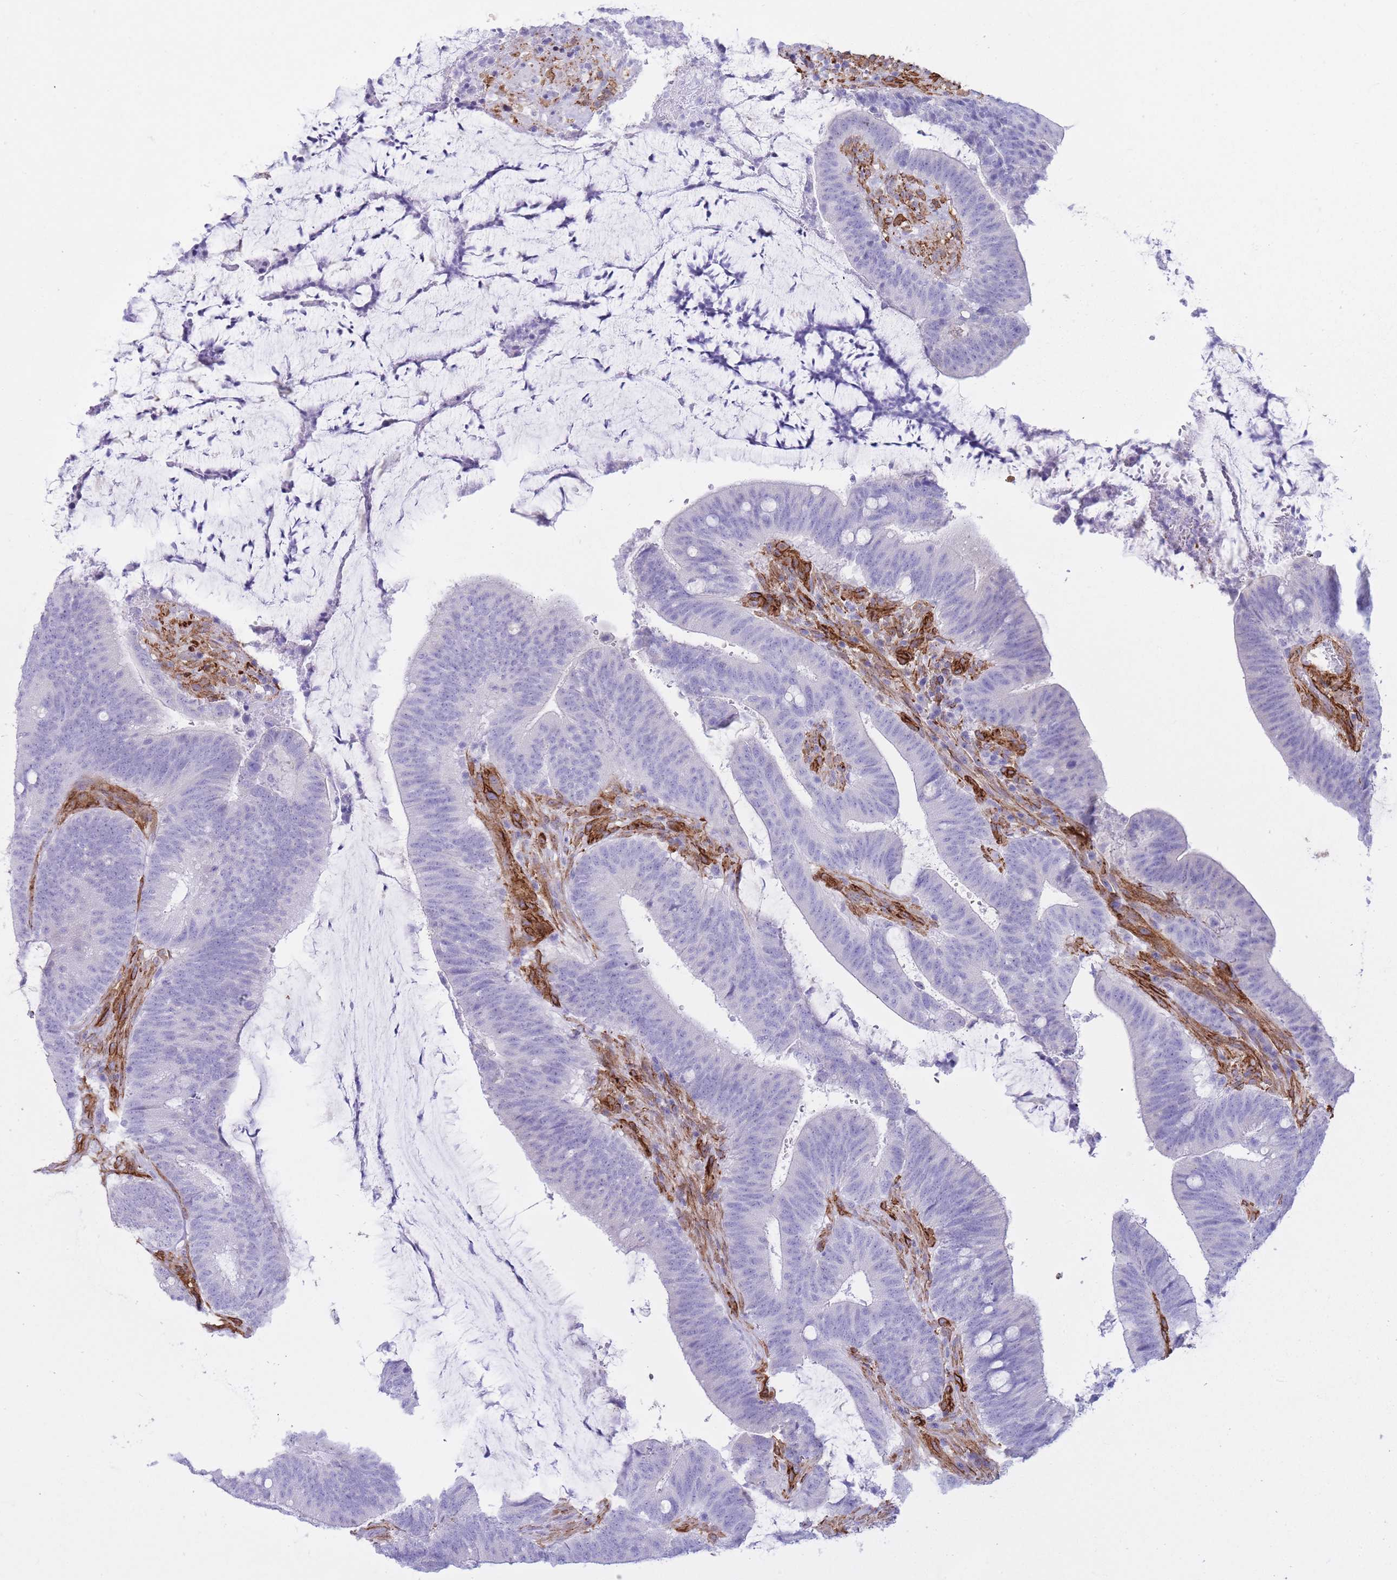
{"staining": {"intensity": "negative", "quantity": "none", "location": "none"}, "tissue": "colorectal cancer", "cell_type": "Tumor cells", "image_type": "cancer", "snomed": [{"axis": "morphology", "description": "Adenocarcinoma, NOS"}, {"axis": "topography", "description": "Colon"}], "caption": "The image displays no staining of tumor cells in colorectal cancer. (DAB immunohistochemistry, high magnification).", "gene": "CAVIN1", "patient": {"sex": "female", "age": 43}}